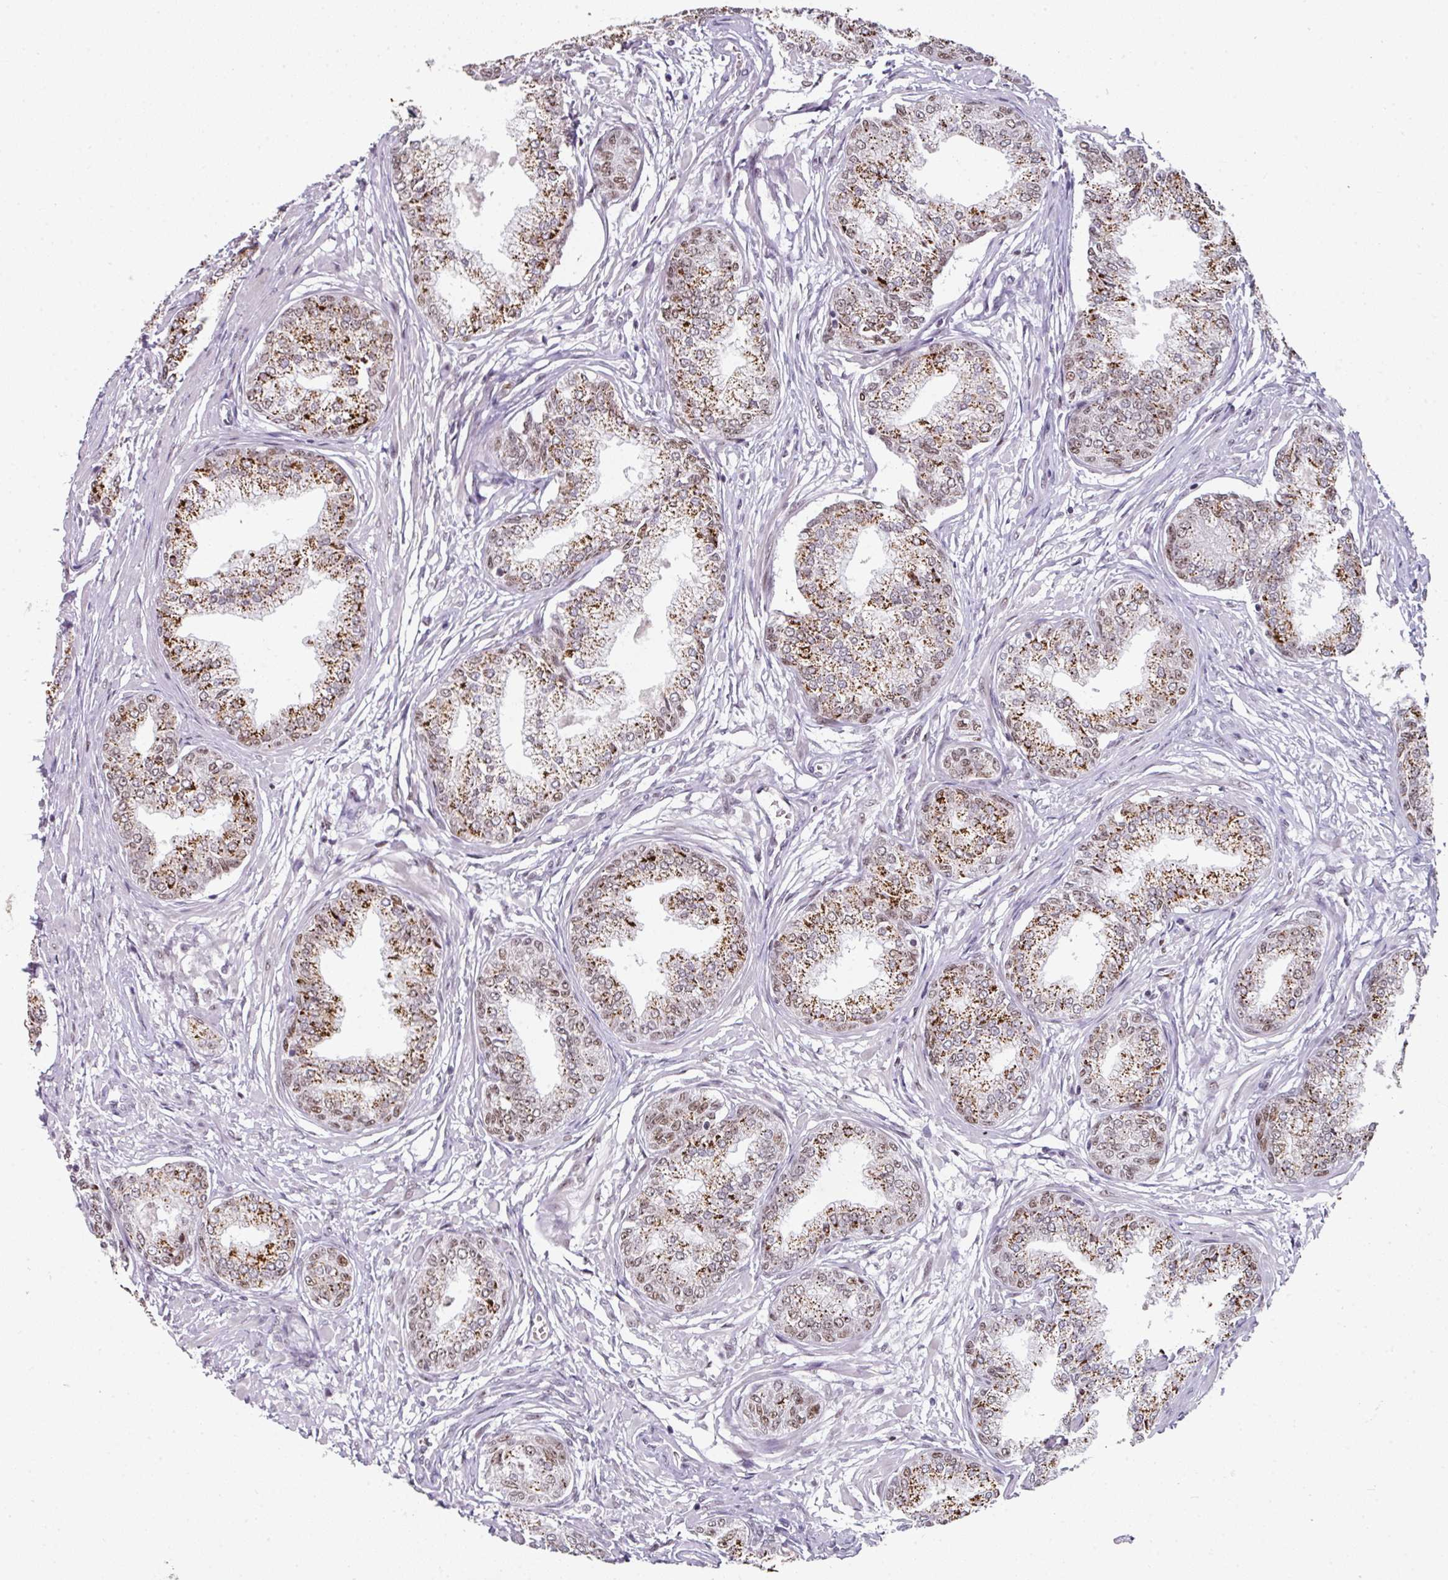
{"staining": {"intensity": "moderate", "quantity": "25%-75%", "location": "nuclear"}, "tissue": "prostate cancer", "cell_type": "Tumor cells", "image_type": "cancer", "snomed": [{"axis": "morphology", "description": "Adenocarcinoma, High grade"}, {"axis": "topography", "description": "Prostate"}], "caption": "The immunohistochemical stain labels moderate nuclear expression in tumor cells of prostate high-grade adenocarcinoma tissue.", "gene": "RAD50", "patient": {"sex": "male", "age": 67}}